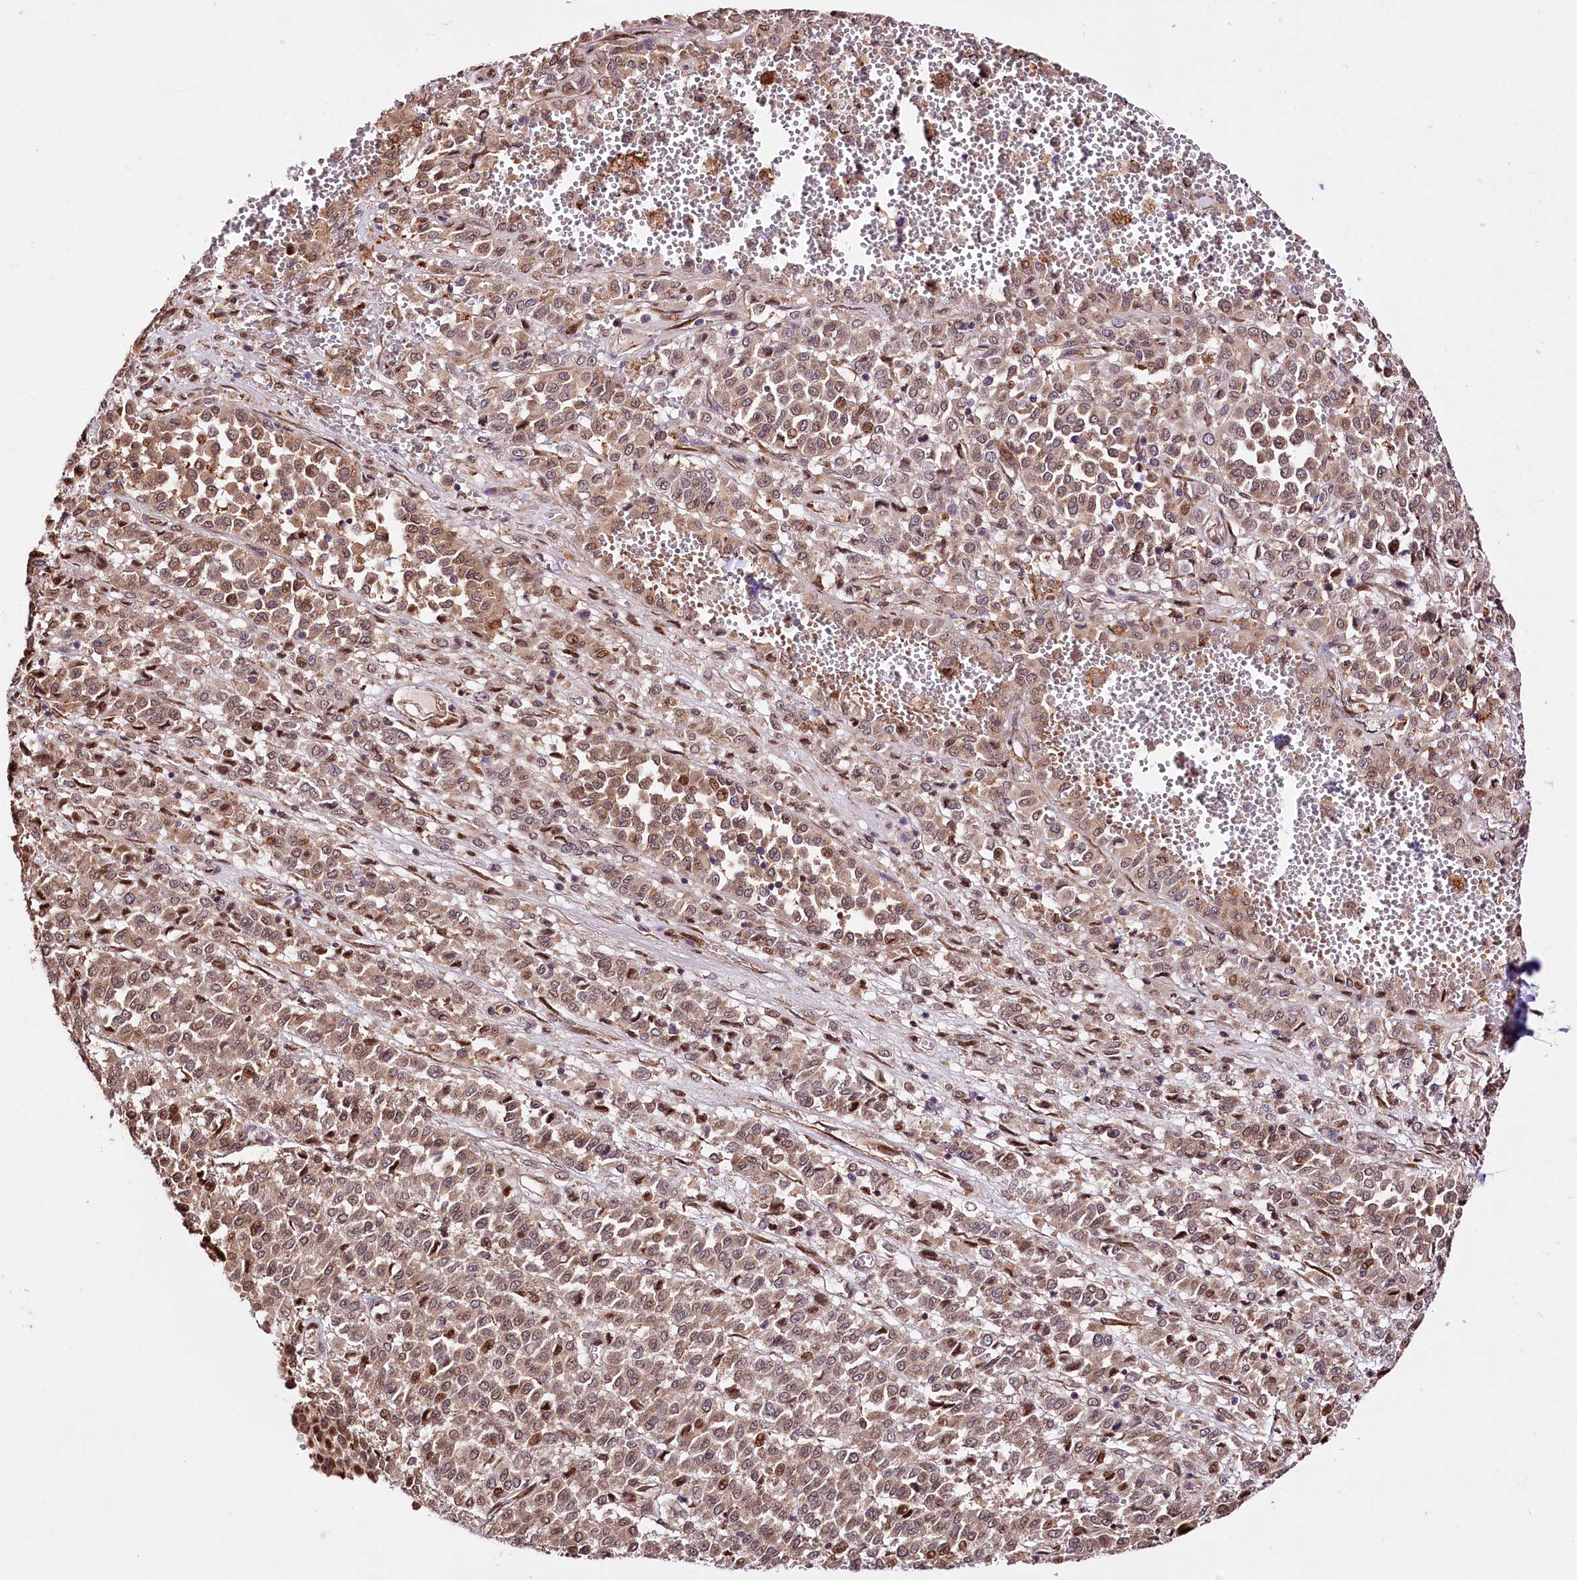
{"staining": {"intensity": "moderate", "quantity": ">75%", "location": "cytoplasmic/membranous,nuclear"}, "tissue": "melanoma", "cell_type": "Tumor cells", "image_type": "cancer", "snomed": [{"axis": "morphology", "description": "Malignant melanoma, Metastatic site"}, {"axis": "topography", "description": "Pancreas"}], "caption": "Immunohistochemistry (IHC) of melanoma shows medium levels of moderate cytoplasmic/membranous and nuclear staining in about >75% of tumor cells.", "gene": "CUTC", "patient": {"sex": "female", "age": 30}}